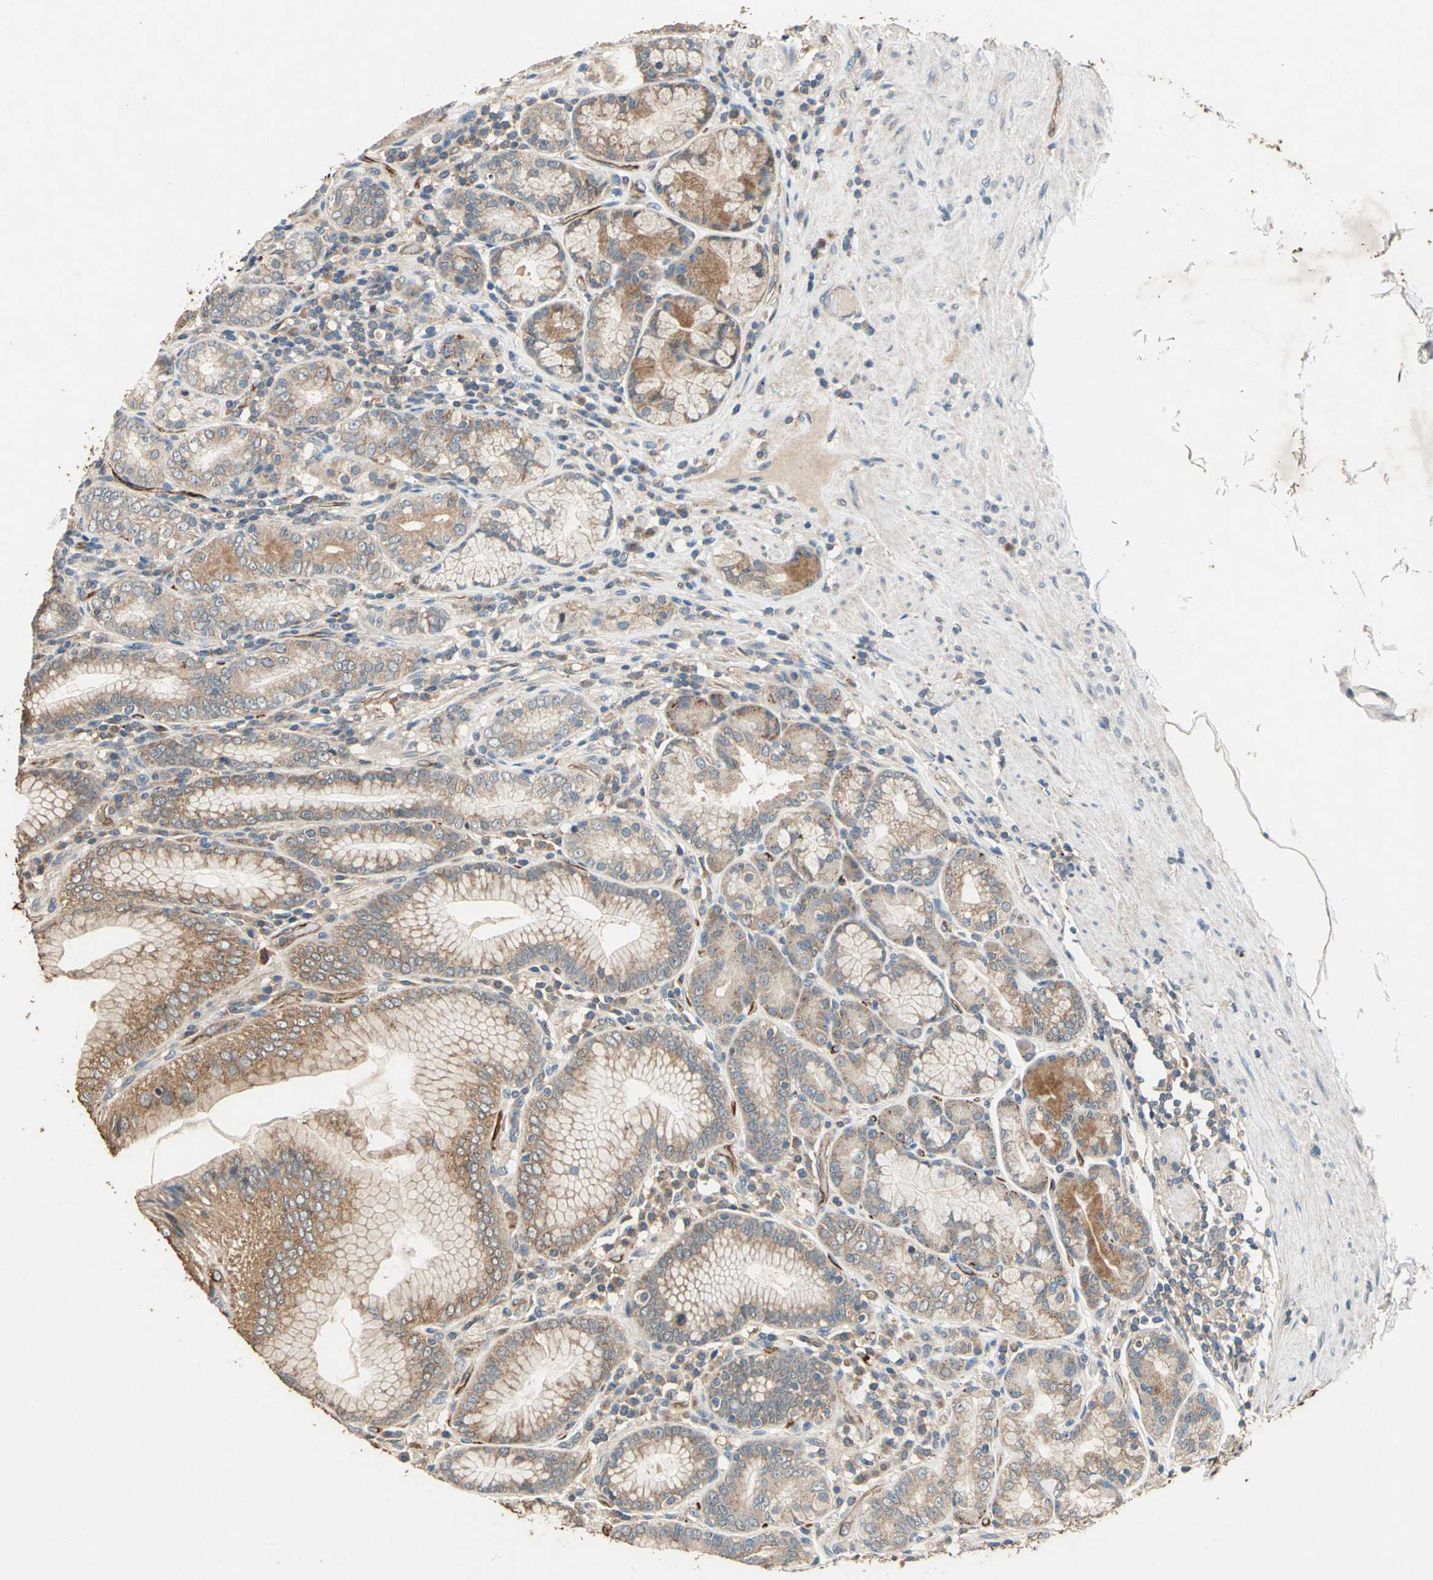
{"staining": {"intensity": "moderate", "quantity": ">75%", "location": "cytoplasmic/membranous"}, "tissue": "stomach", "cell_type": "Glandular cells", "image_type": "normal", "snomed": [{"axis": "morphology", "description": "Normal tissue, NOS"}, {"axis": "topography", "description": "Stomach, lower"}], "caption": "A brown stain shows moderate cytoplasmic/membranous positivity of a protein in glandular cells of benign stomach.", "gene": "EMCN", "patient": {"sex": "female", "age": 76}}